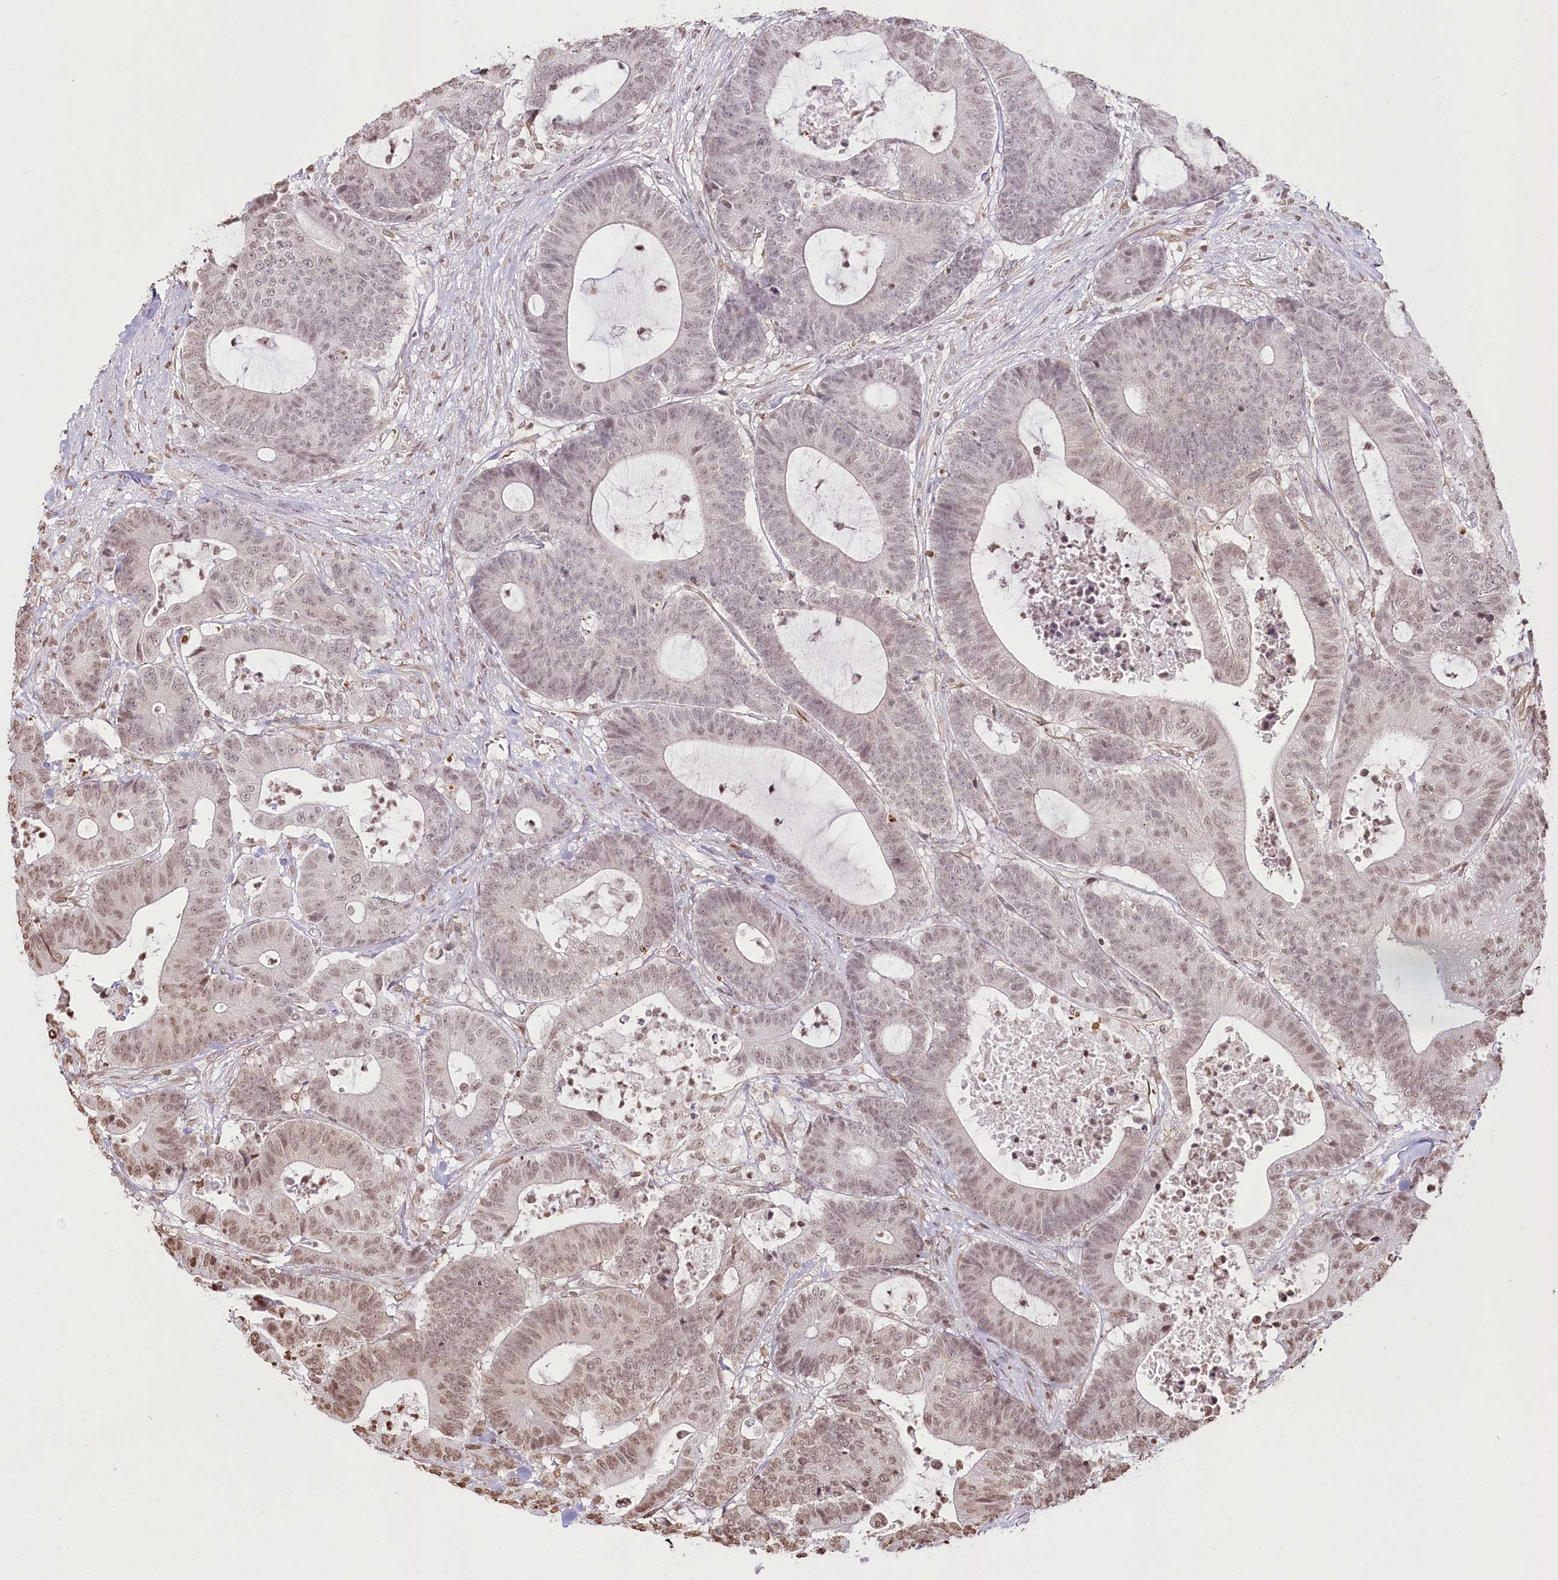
{"staining": {"intensity": "weak", "quantity": ">75%", "location": "nuclear"}, "tissue": "colorectal cancer", "cell_type": "Tumor cells", "image_type": "cancer", "snomed": [{"axis": "morphology", "description": "Adenocarcinoma, NOS"}, {"axis": "topography", "description": "Colon"}], "caption": "Tumor cells exhibit low levels of weak nuclear staining in about >75% of cells in human colorectal cancer.", "gene": "FAM13A", "patient": {"sex": "female", "age": 84}}